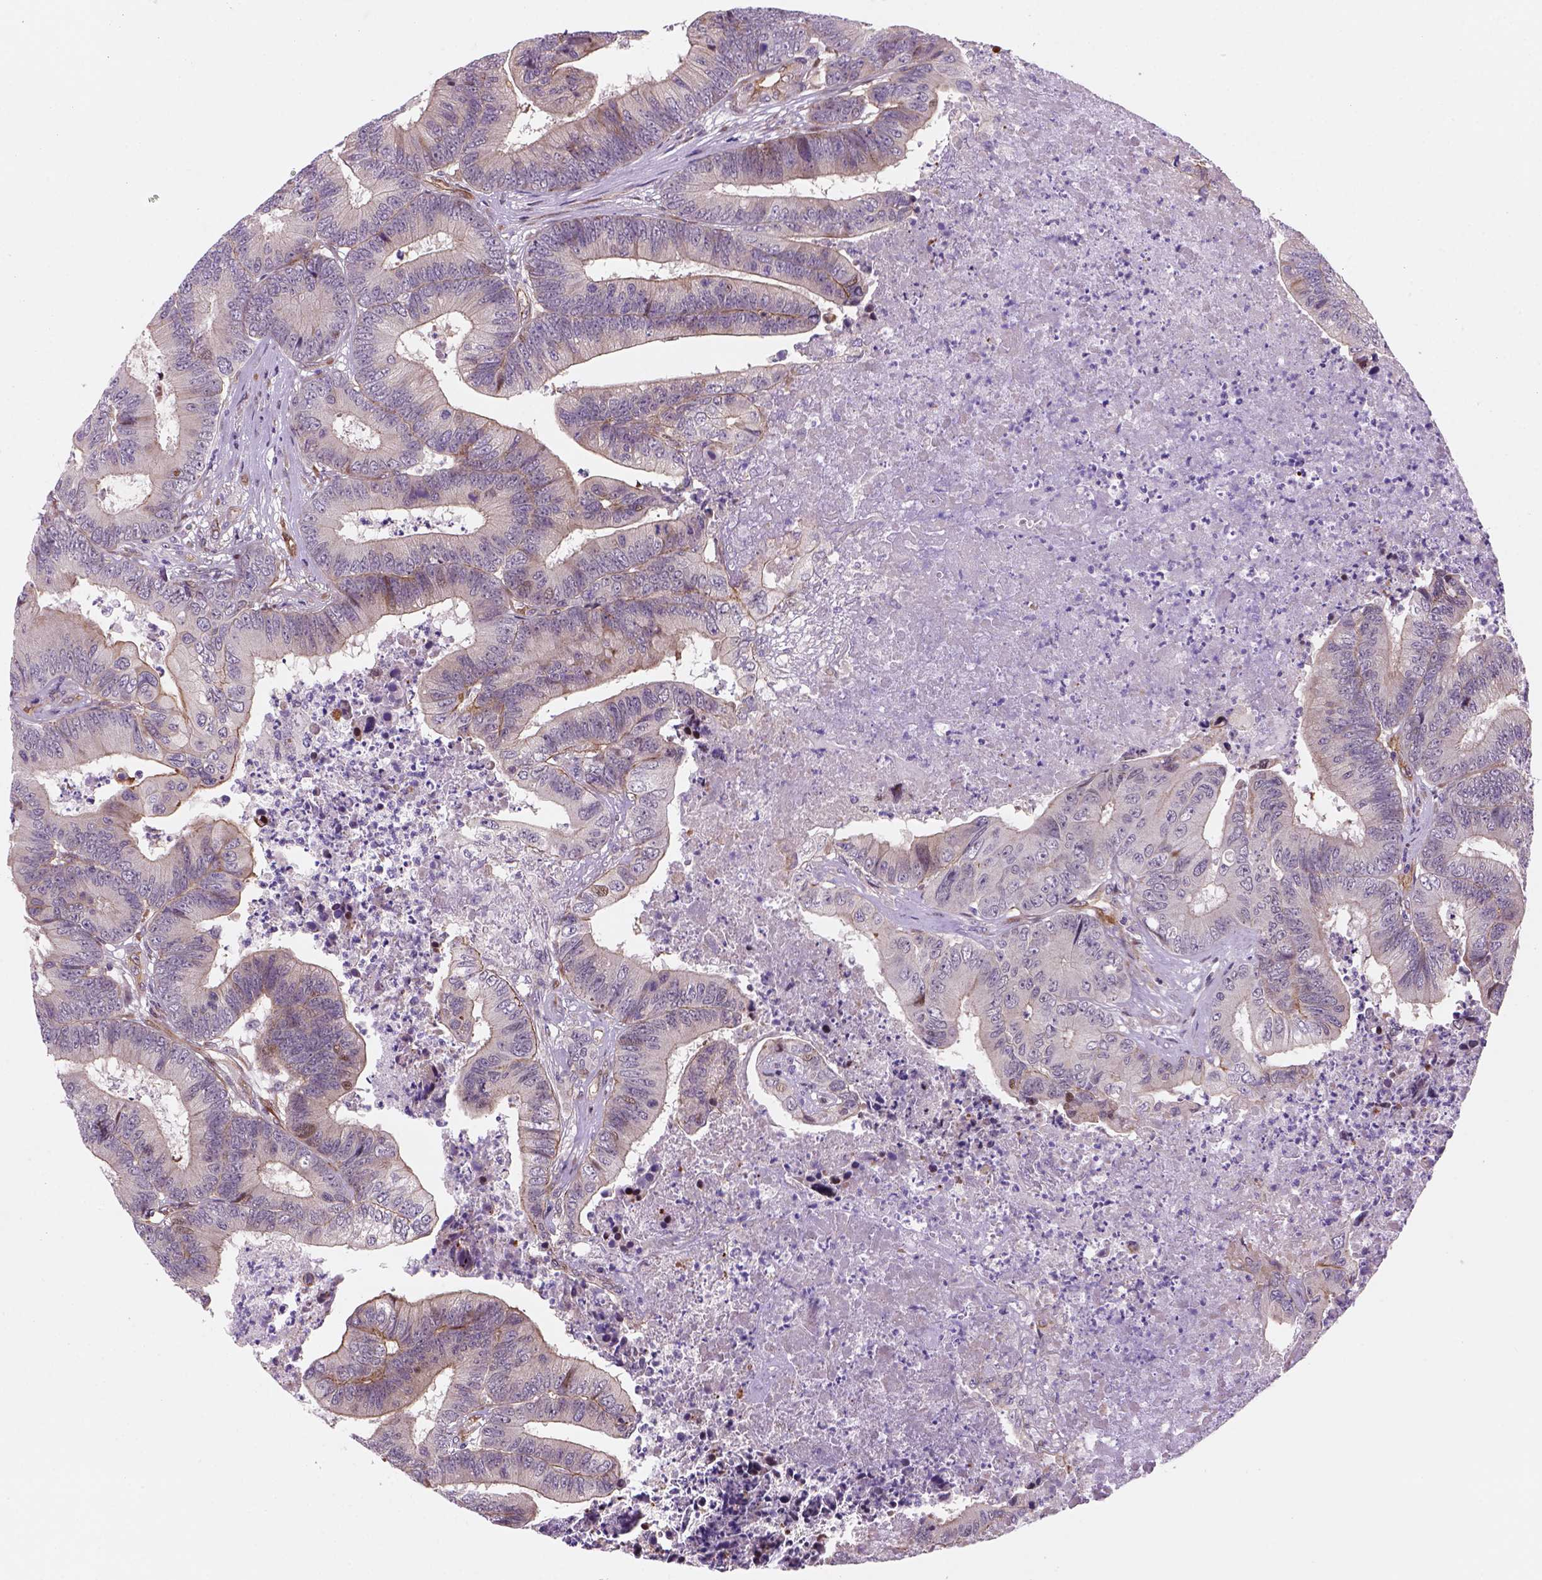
{"staining": {"intensity": "moderate", "quantity": "<25%", "location": "cytoplasmic/membranous"}, "tissue": "colorectal cancer", "cell_type": "Tumor cells", "image_type": "cancer", "snomed": [{"axis": "morphology", "description": "Adenocarcinoma, NOS"}, {"axis": "topography", "description": "Colon"}], "caption": "Approximately <25% of tumor cells in colorectal cancer (adenocarcinoma) exhibit moderate cytoplasmic/membranous protein staining as visualized by brown immunohistochemical staining.", "gene": "VSTM5", "patient": {"sex": "male", "age": 84}}